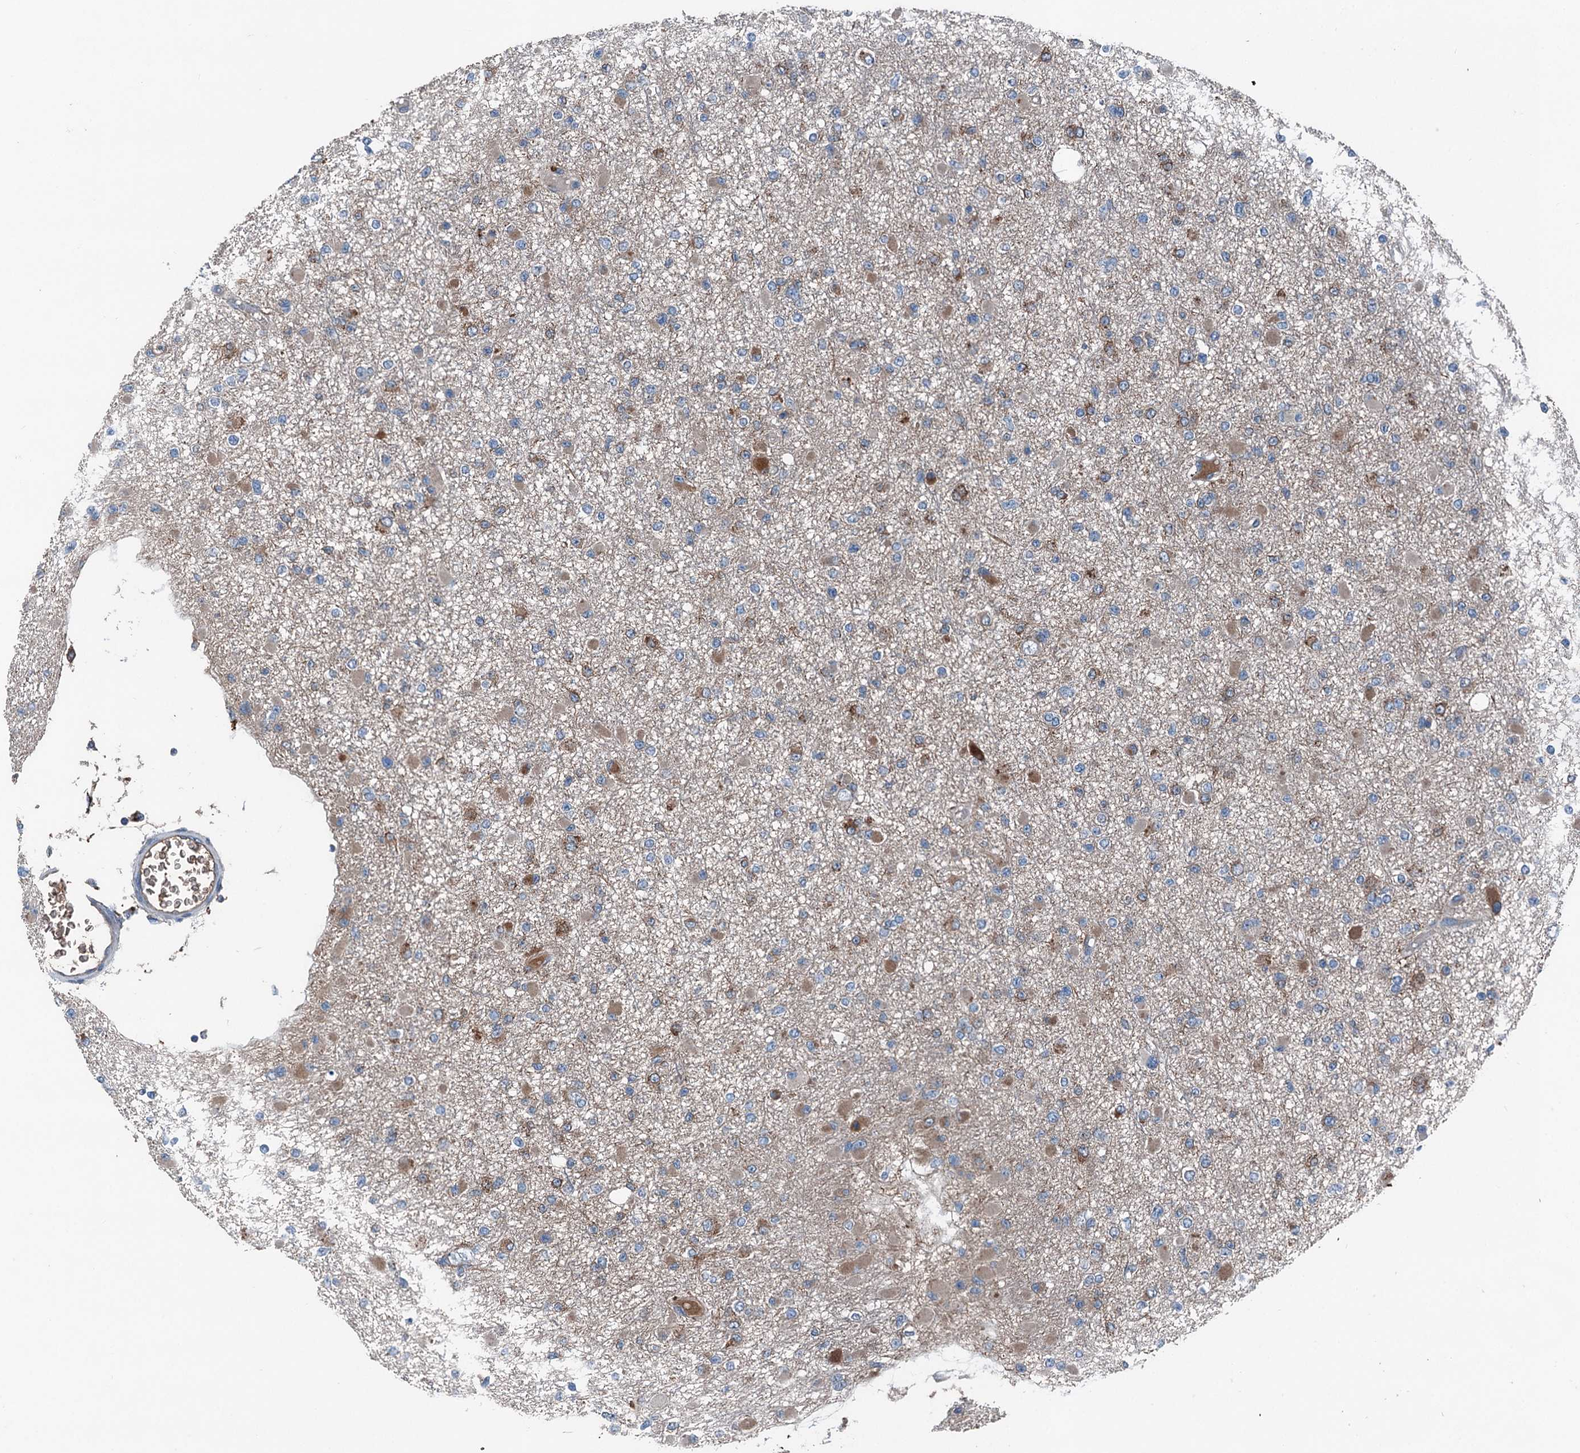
{"staining": {"intensity": "moderate", "quantity": "25%-75%", "location": "cytoplasmic/membranous"}, "tissue": "glioma", "cell_type": "Tumor cells", "image_type": "cancer", "snomed": [{"axis": "morphology", "description": "Glioma, malignant, Low grade"}, {"axis": "topography", "description": "Brain"}], "caption": "Glioma tissue displays moderate cytoplasmic/membranous positivity in approximately 25%-75% of tumor cells", "gene": "PDSS1", "patient": {"sex": "female", "age": 22}}